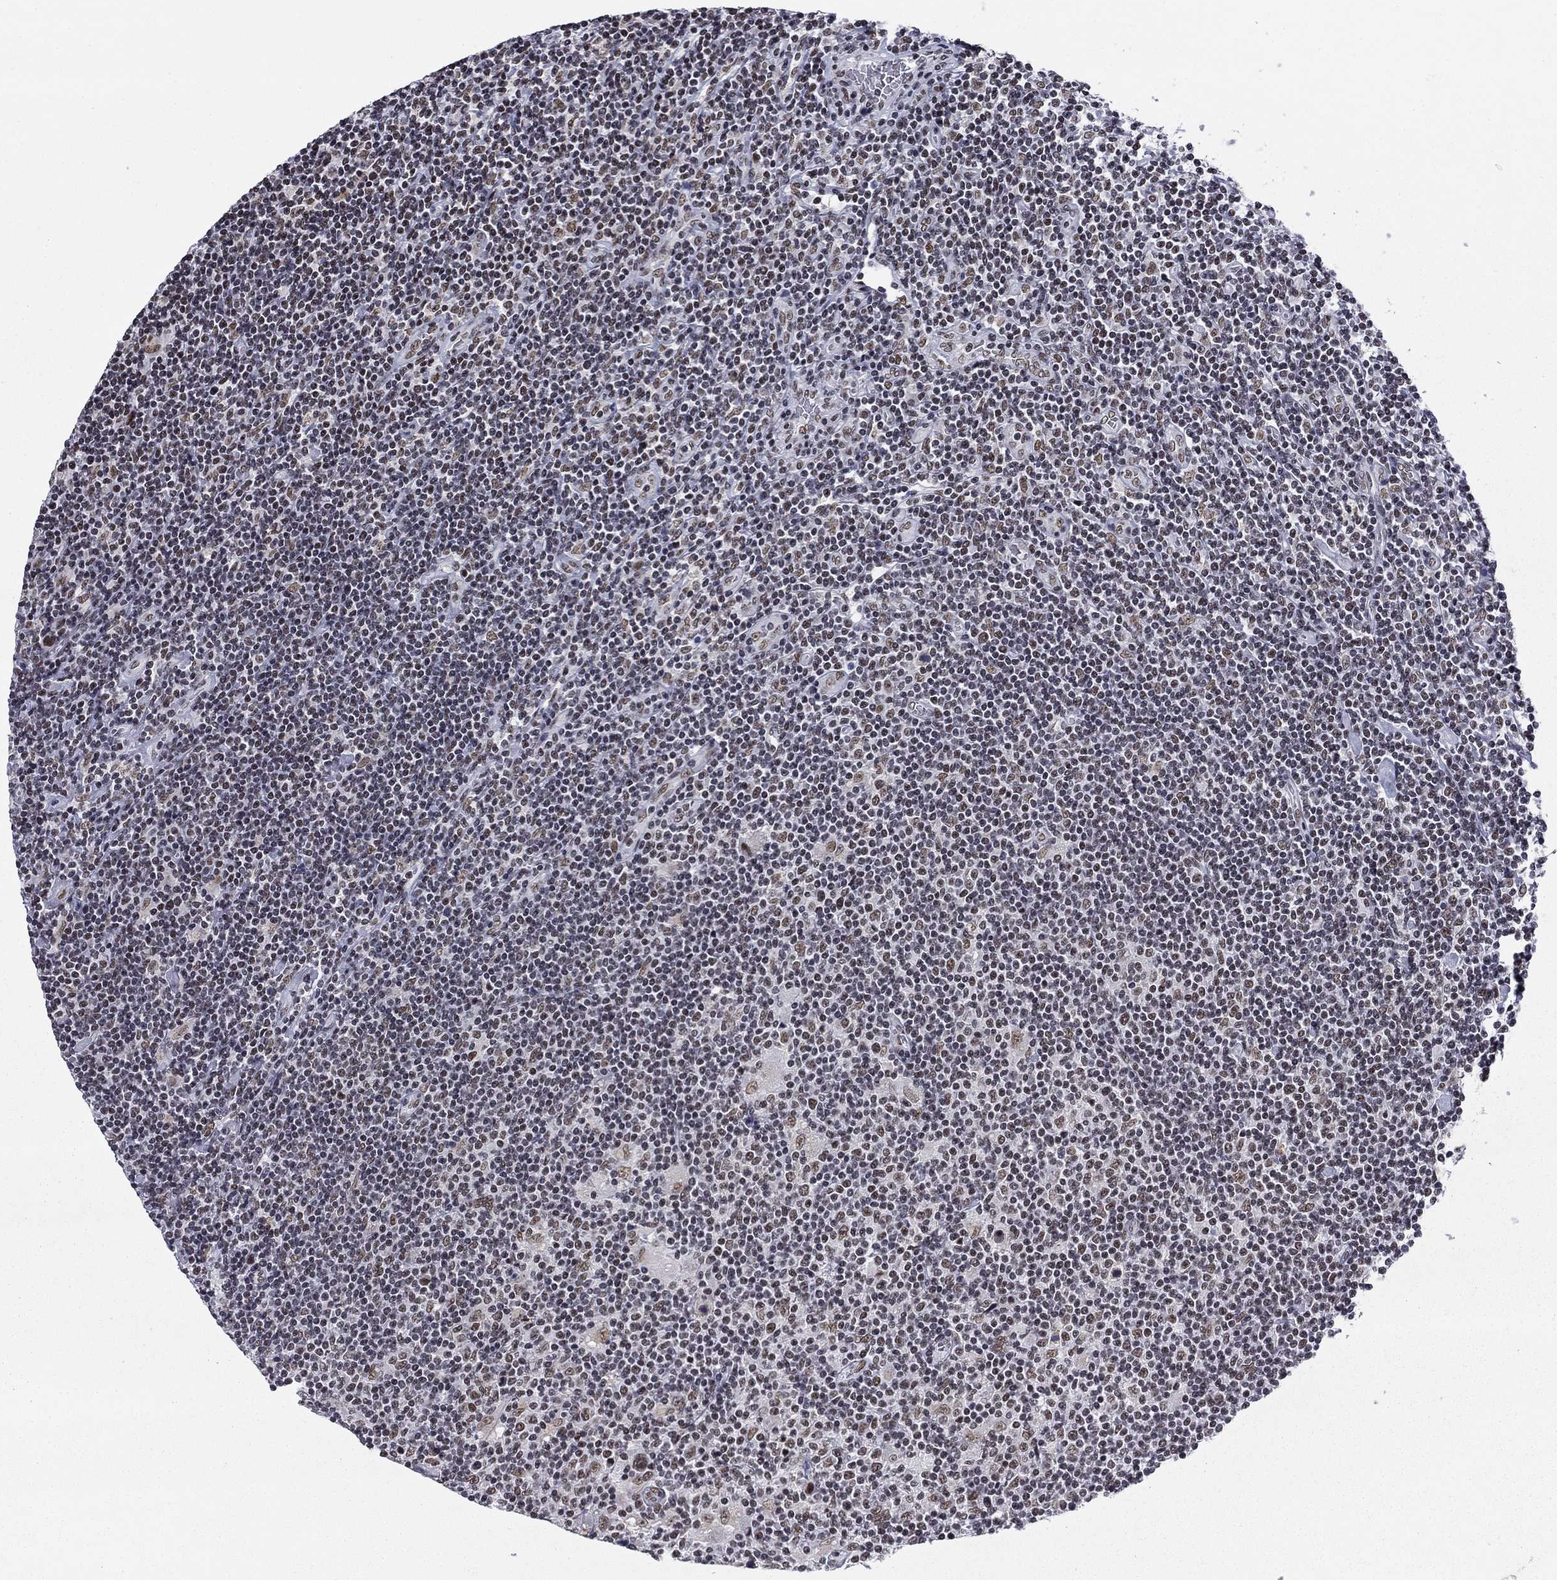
{"staining": {"intensity": "weak", "quantity": ">75%", "location": "nuclear"}, "tissue": "lymphoma", "cell_type": "Tumor cells", "image_type": "cancer", "snomed": [{"axis": "morphology", "description": "Hodgkin's disease, NOS"}, {"axis": "topography", "description": "Lymph node"}], "caption": "Lymphoma stained for a protein (brown) reveals weak nuclear positive staining in approximately >75% of tumor cells.", "gene": "ETV5", "patient": {"sex": "male", "age": 40}}